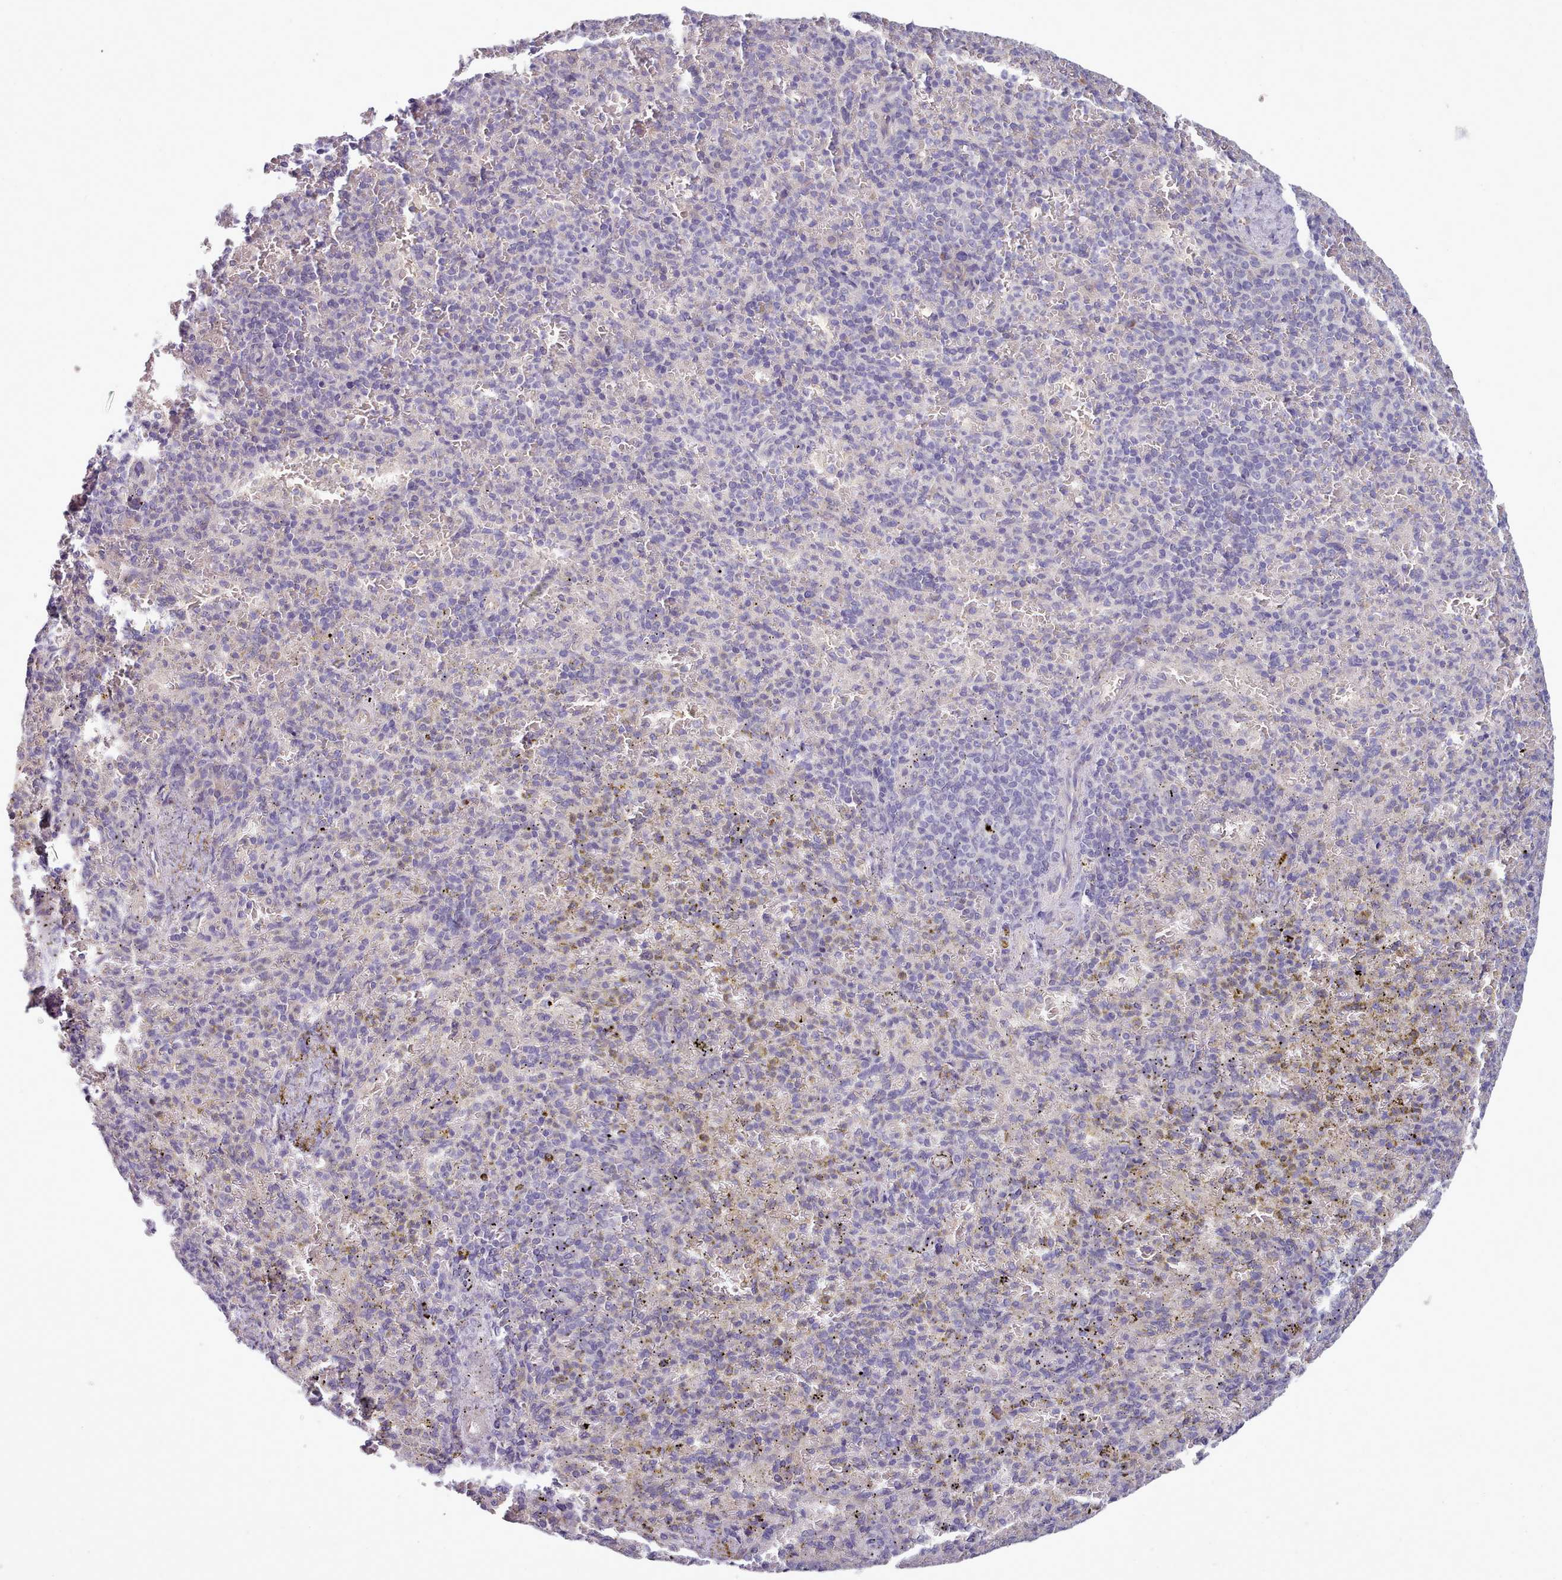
{"staining": {"intensity": "negative", "quantity": "none", "location": "none"}, "tissue": "spleen", "cell_type": "Cells in red pulp", "image_type": "normal", "snomed": [{"axis": "morphology", "description": "Normal tissue, NOS"}, {"axis": "topography", "description": "Spleen"}], "caption": "Photomicrograph shows no significant protein positivity in cells in red pulp of normal spleen. (Brightfield microscopy of DAB immunohistochemistry at high magnification).", "gene": "DPF1", "patient": {"sex": "female", "age": 74}}